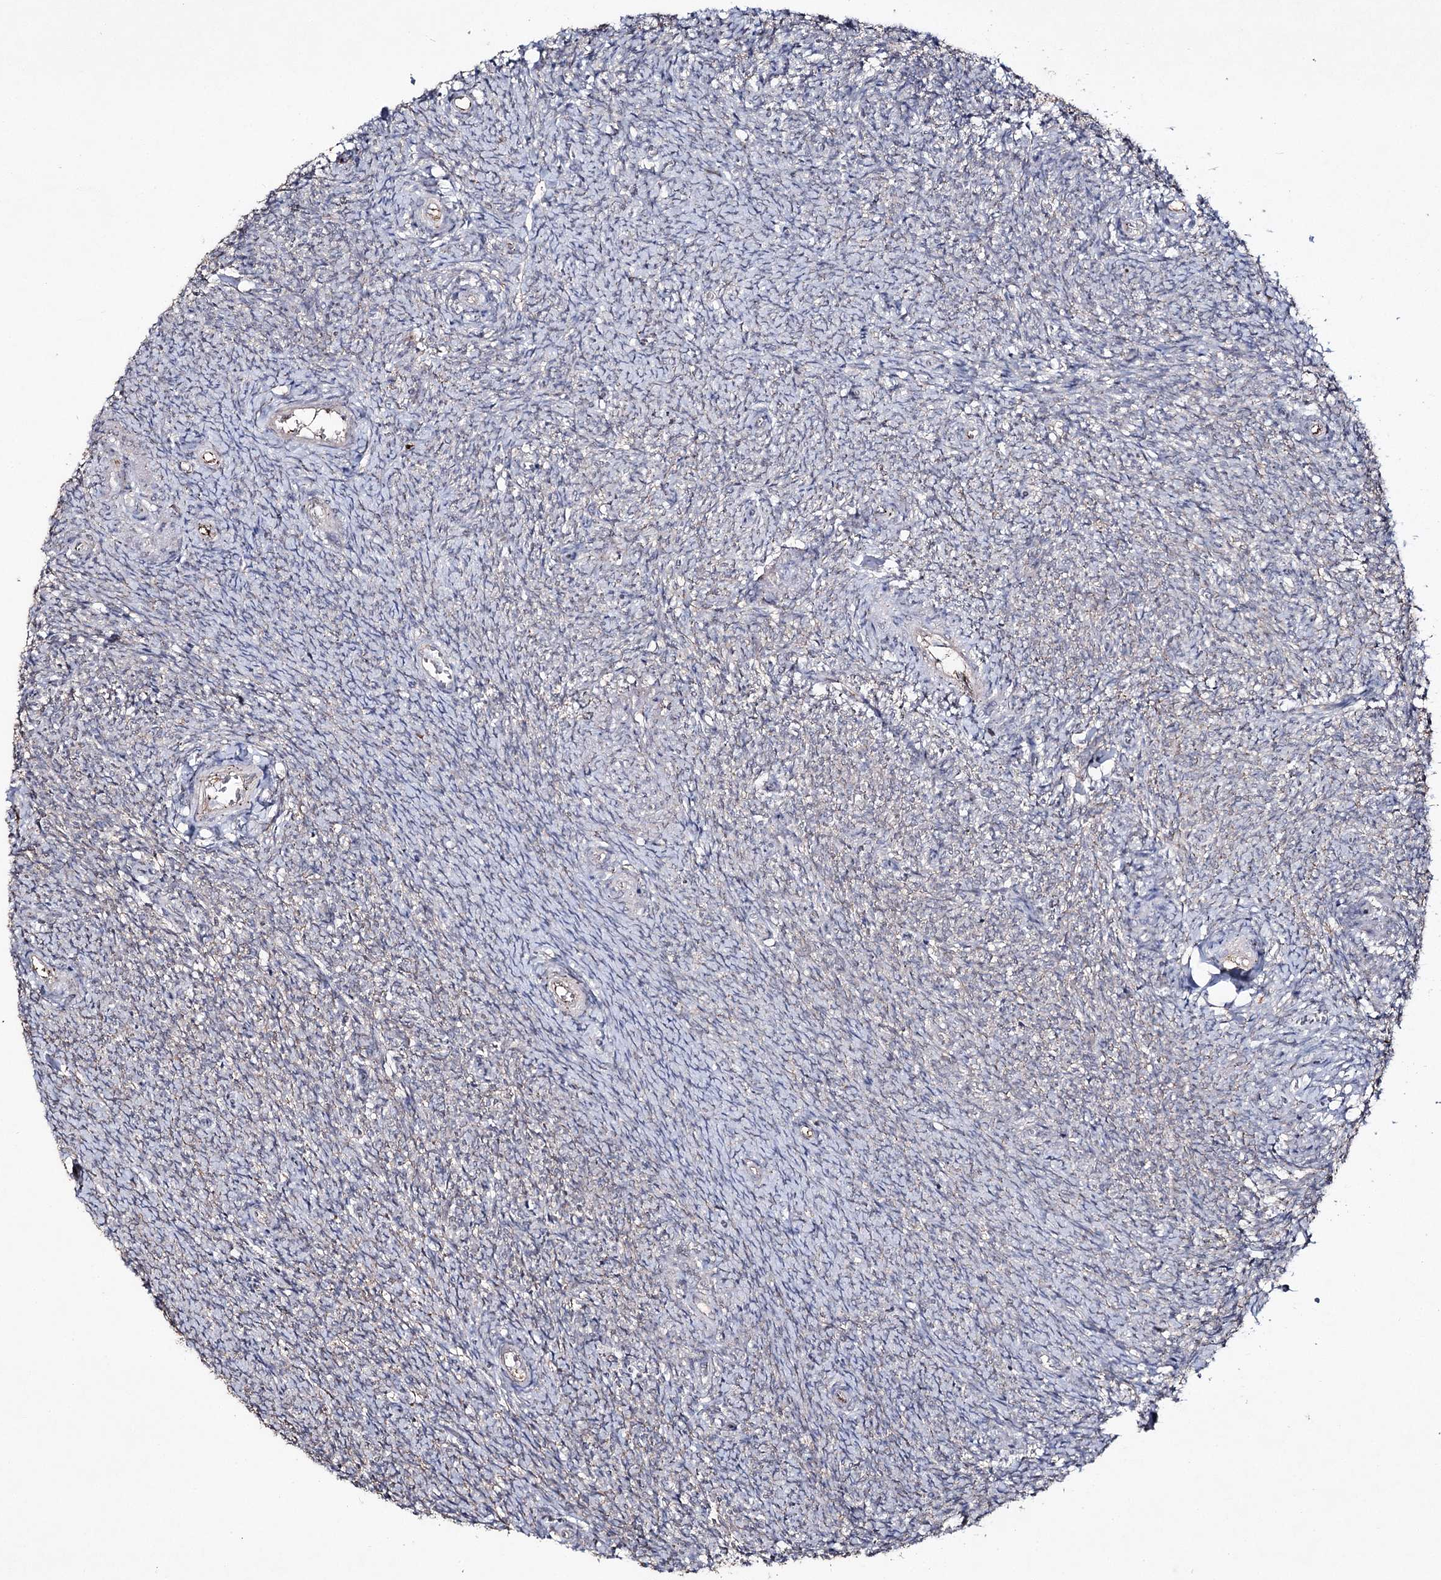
{"staining": {"intensity": "negative", "quantity": "none", "location": "none"}, "tissue": "ovary", "cell_type": "Ovarian stroma cells", "image_type": "normal", "snomed": [{"axis": "morphology", "description": "Normal tissue, NOS"}, {"axis": "topography", "description": "Ovary"}], "caption": "There is no significant positivity in ovarian stroma cells of ovary. (DAB (3,3'-diaminobenzidine) immunohistochemistry (IHC) visualized using brightfield microscopy, high magnification).", "gene": "SEMA4G", "patient": {"sex": "female", "age": 44}}